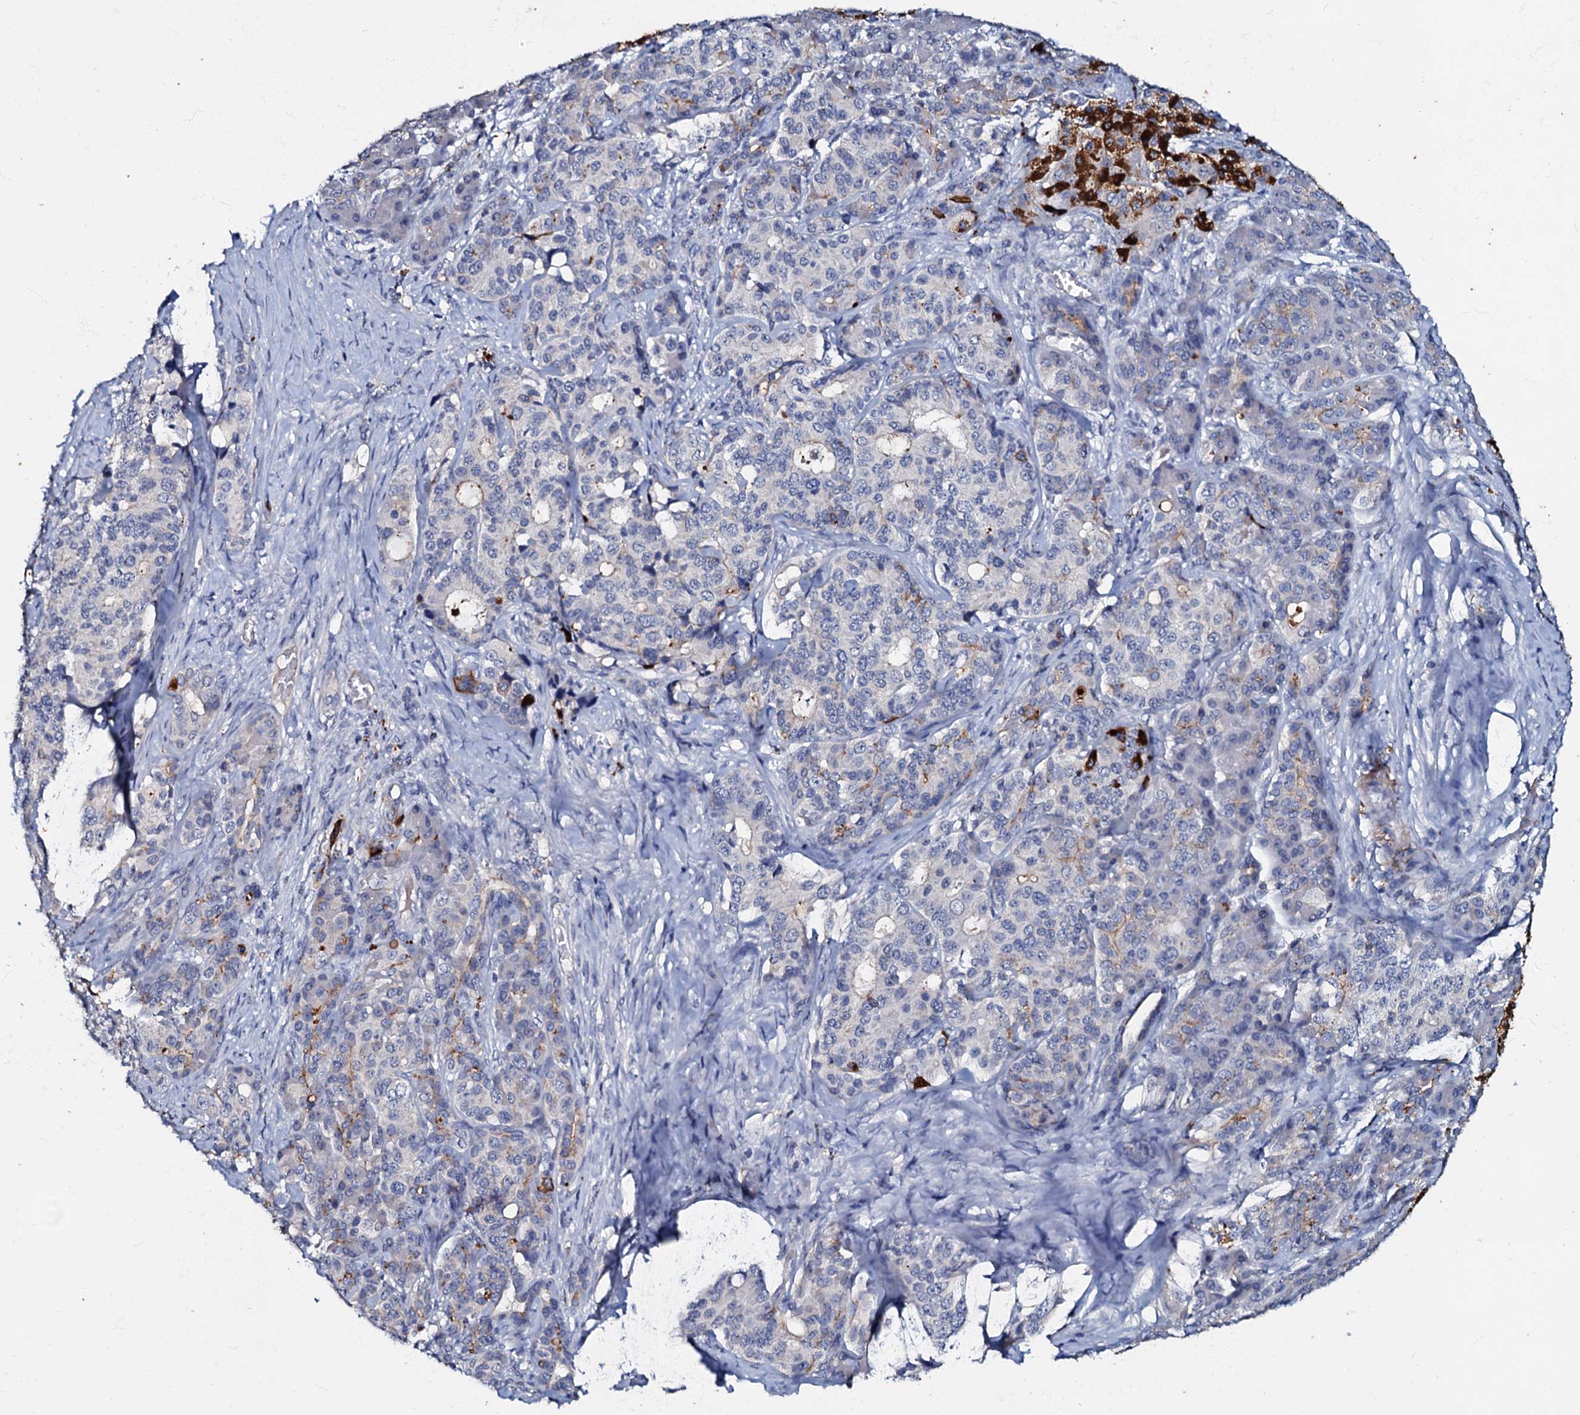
{"staining": {"intensity": "negative", "quantity": "none", "location": "none"}, "tissue": "pancreatic cancer", "cell_type": "Tumor cells", "image_type": "cancer", "snomed": [{"axis": "morphology", "description": "Adenocarcinoma, NOS"}, {"axis": "topography", "description": "Pancreas"}], "caption": "Immunohistochemistry (IHC) image of neoplastic tissue: human pancreatic adenocarcinoma stained with DAB (3,3'-diaminobenzidine) shows no significant protein staining in tumor cells.", "gene": "MANSC4", "patient": {"sex": "female", "age": 74}}